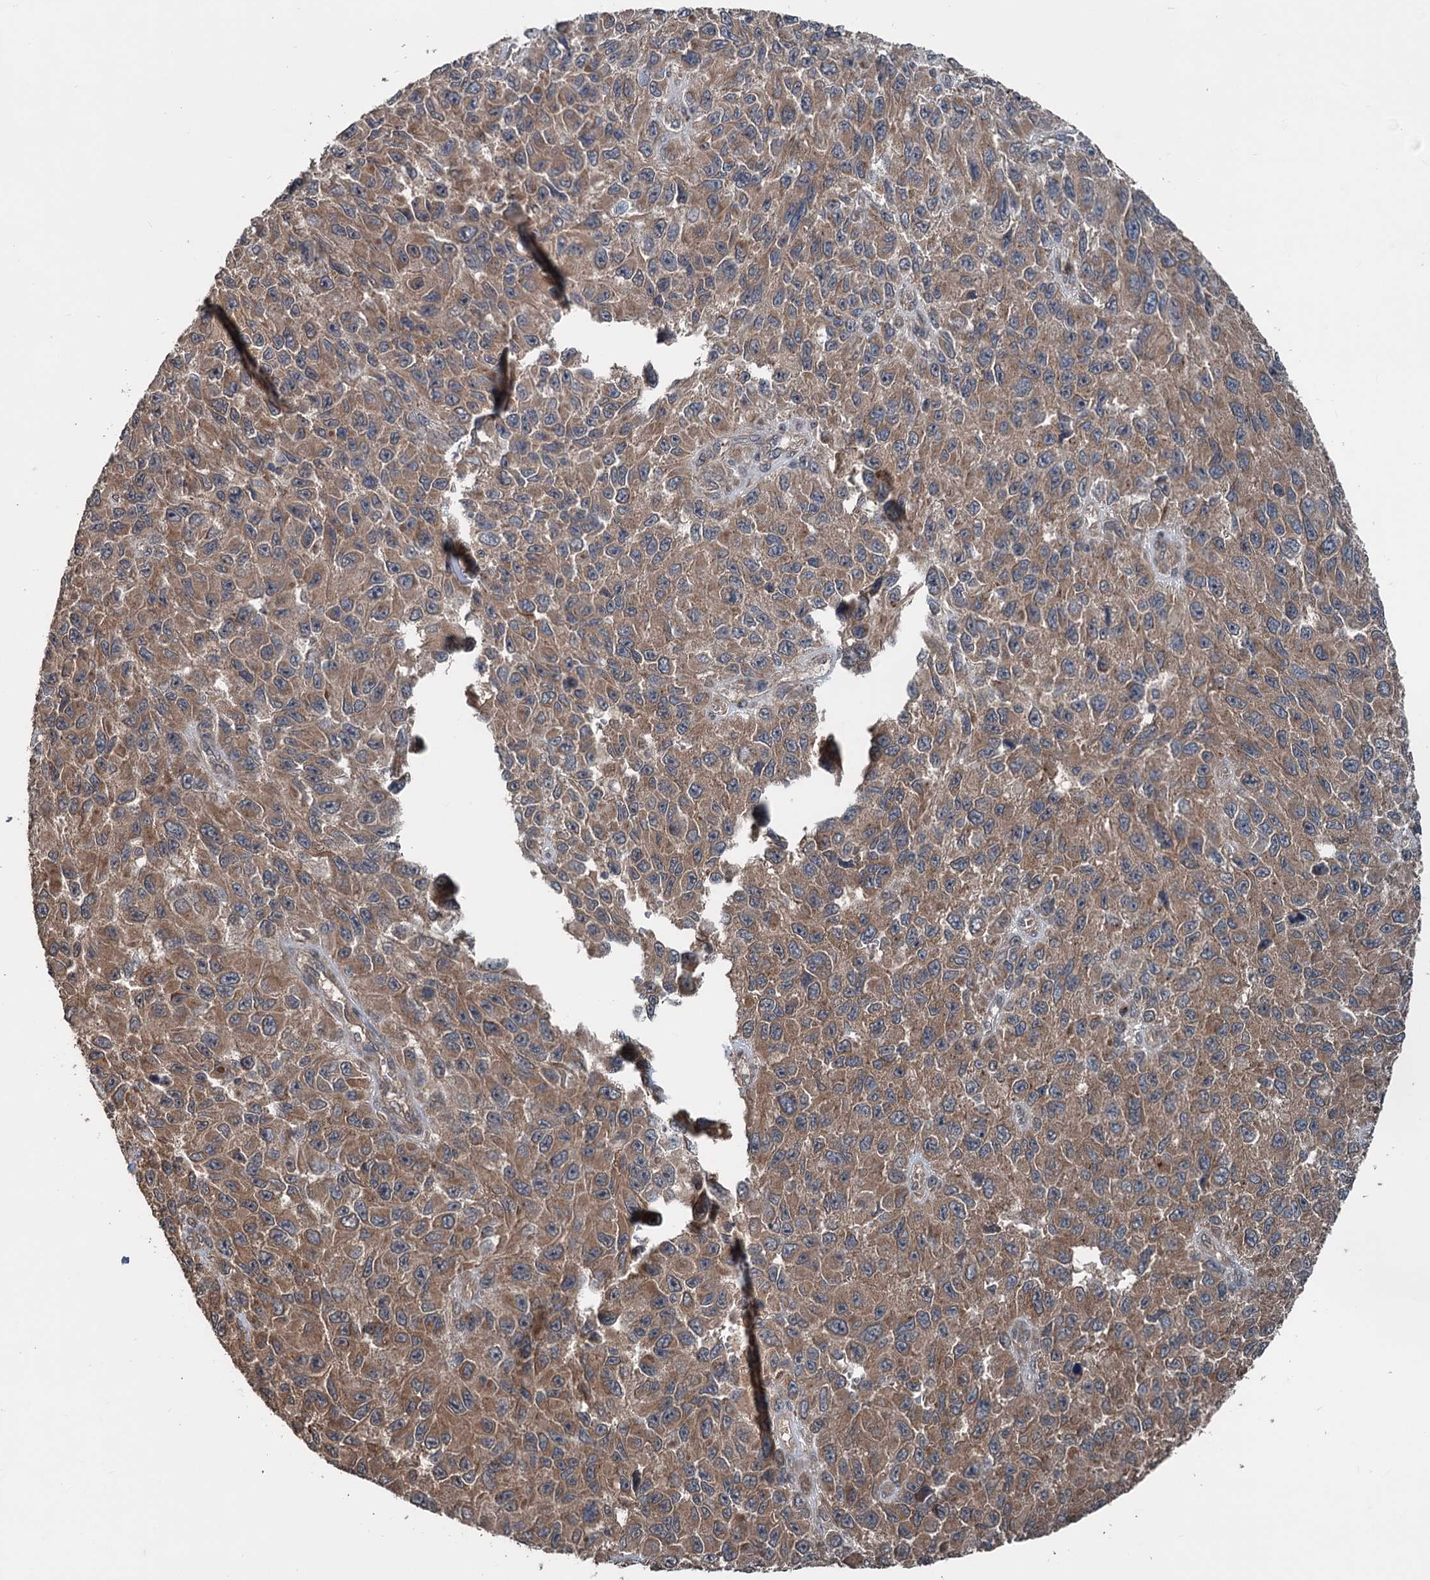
{"staining": {"intensity": "moderate", "quantity": ">75%", "location": "cytoplasmic/membranous"}, "tissue": "melanoma", "cell_type": "Tumor cells", "image_type": "cancer", "snomed": [{"axis": "morphology", "description": "Normal tissue, NOS"}, {"axis": "morphology", "description": "Malignant melanoma, NOS"}, {"axis": "topography", "description": "Skin"}], "caption": "Malignant melanoma stained for a protein exhibits moderate cytoplasmic/membranous positivity in tumor cells. (Stains: DAB (3,3'-diaminobenzidine) in brown, nuclei in blue, Microscopy: brightfield microscopy at high magnification).", "gene": "N4BP2L2", "patient": {"sex": "female", "age": 96}}